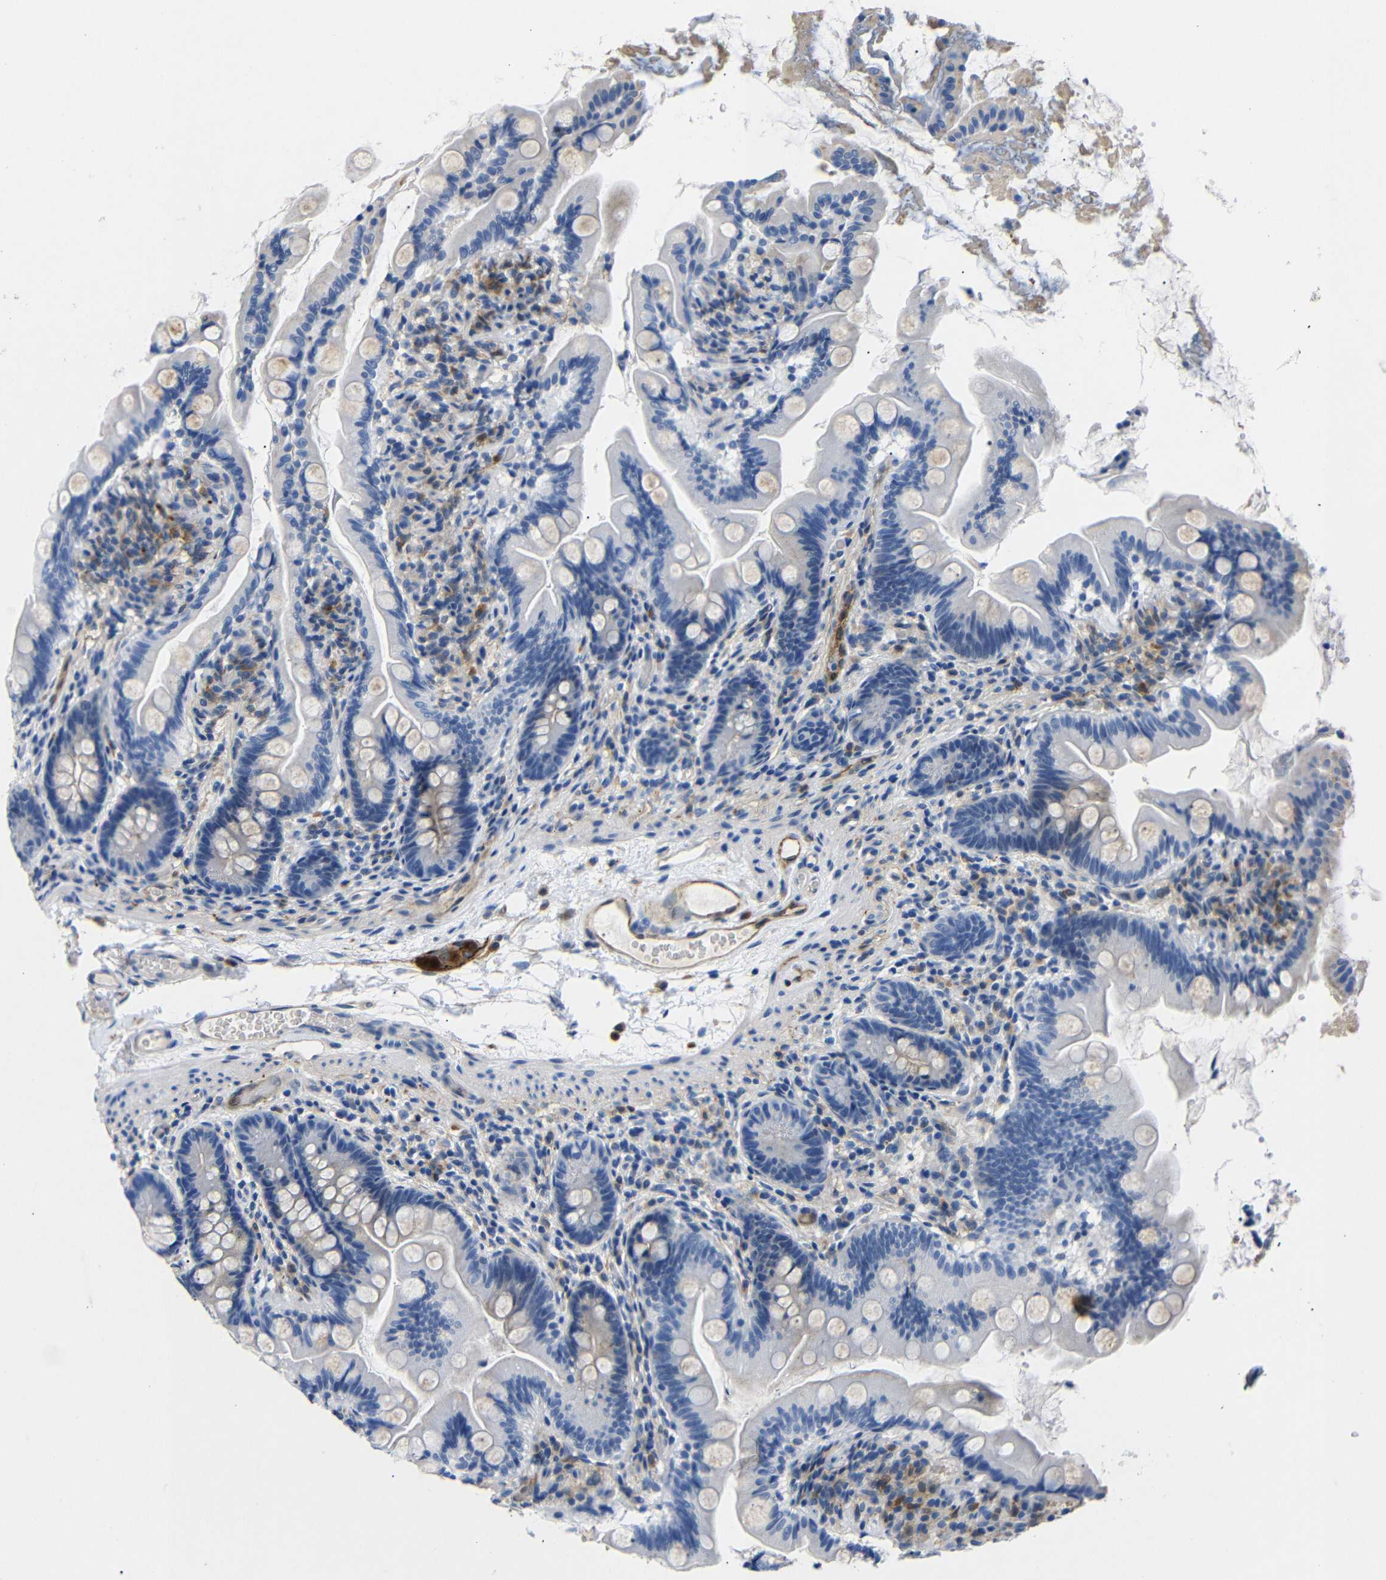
{"staining": {"intensity": "moderate", "quantity": "<25%", "location": "cytoplasmic/membranous"}, "tissue": "small intestine", "cell_type": "Glandular cells", "image_type": "normal", "snomed": [{"axis": "morphology", "description": "Normal tissue, NOS"}, {"axis": "topography", "description": "Small intestine"}], "caption": "Approximately <25% of glandular cells in unremarkable human small intestine reveal moderate cytoplasmic/membranous protein staining as visualized by brown immunohistochemical staining.", "gene": "SDCBP", "patient": {"sex": "female", "age": 56}}